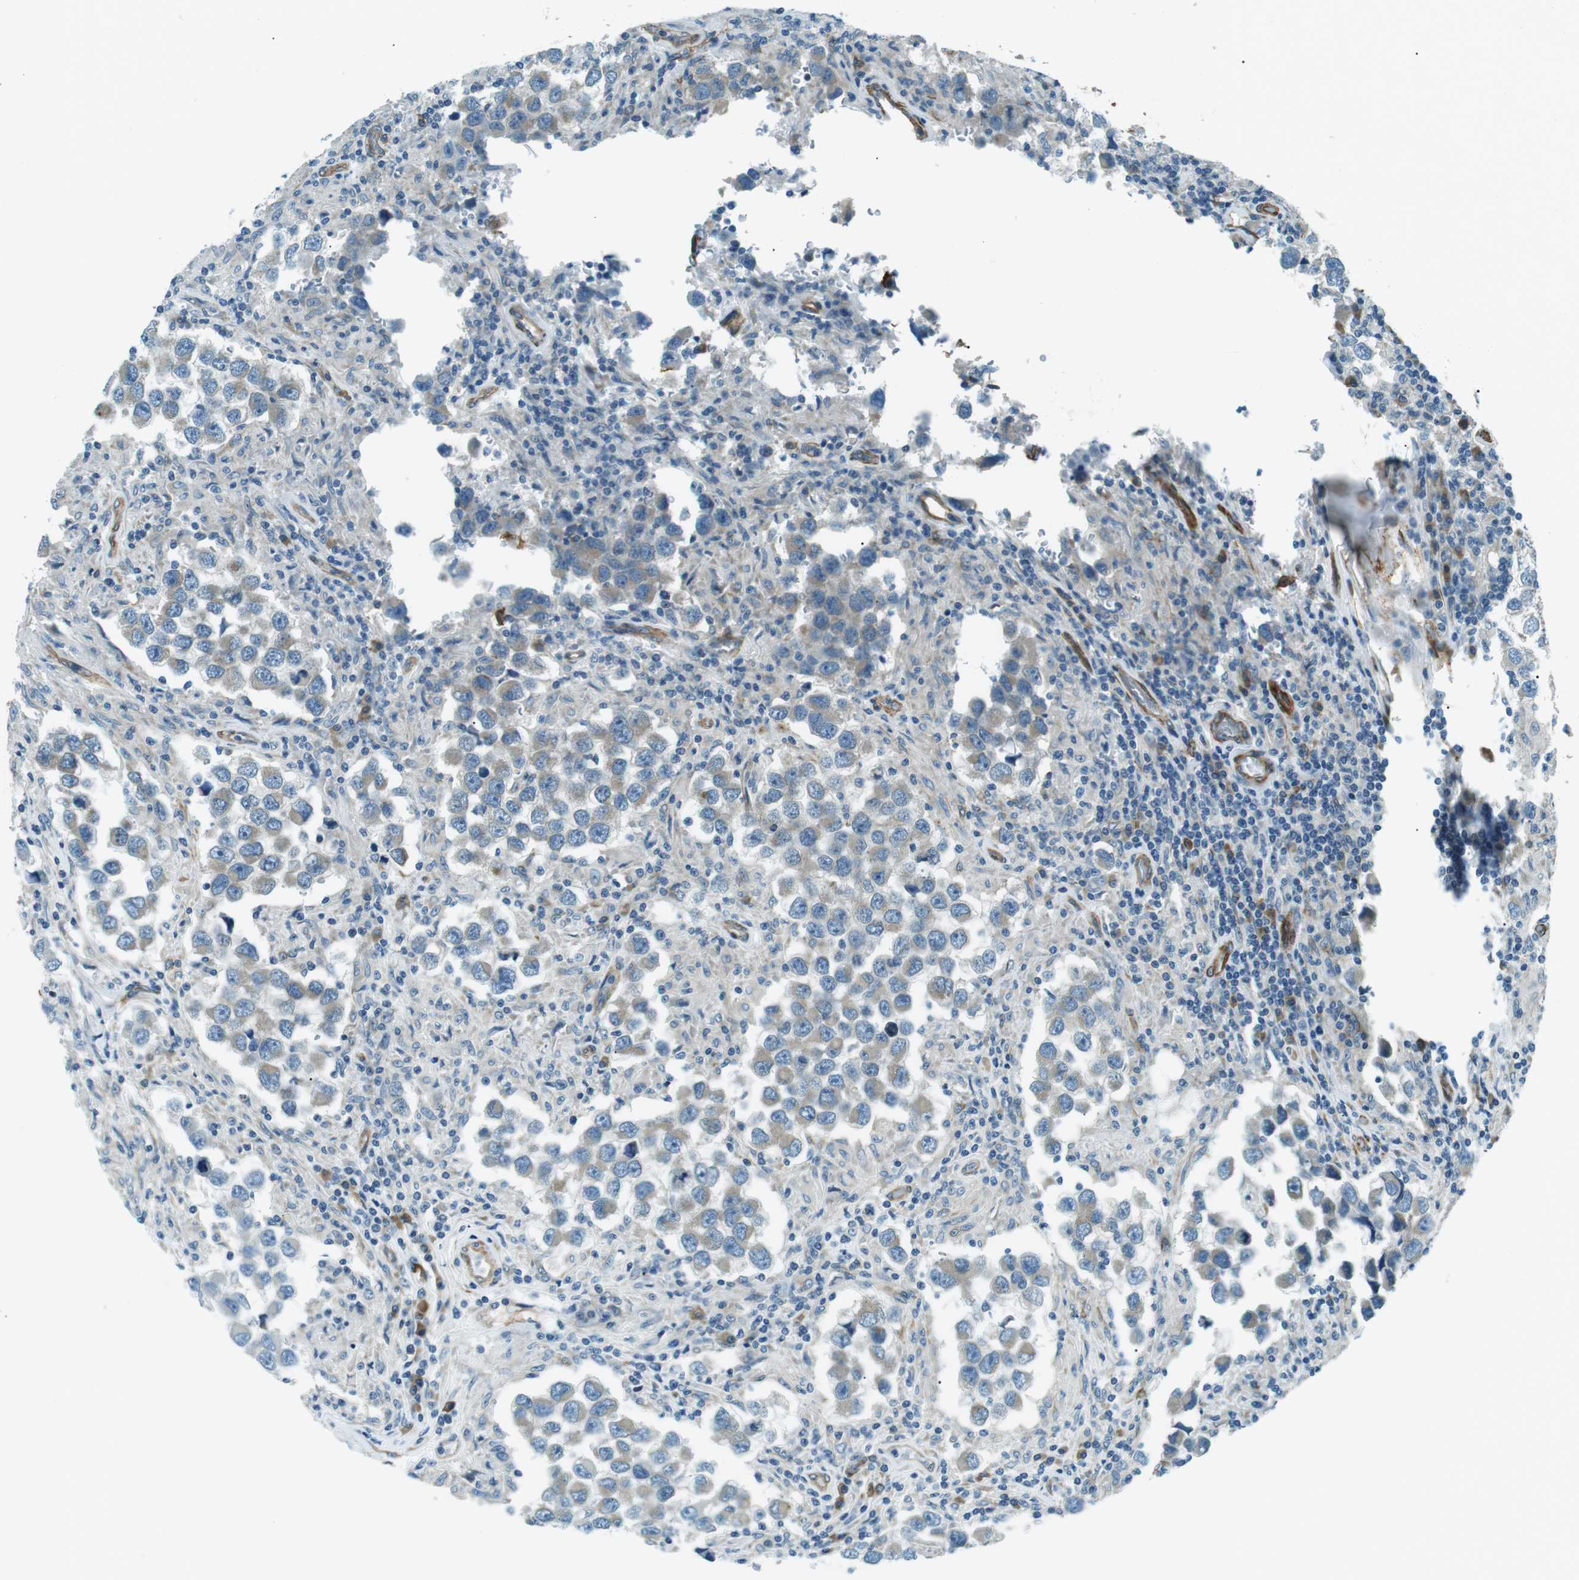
{"staining": {"intensity": "weak", "quantity": "25%-75%", "location": "cytoplasmic/membranous"}, "tissue": "testis cancer", "cell_type": "Tumor cells", "image_type": "cancer", "snomed": [{"axis": "morphology", "description": "Carcinoma, Embryonal, NOS"}, {"axis": "topography", "description": "Testis"}], "caption": "Immunohistochemistry (IHC) (DAB) staining of testis embryonal carcinoma displays weak cytoplasmic/membranous protein positivity in about 25%-75% of tumor cells.", "gene": "ODR4", "patient": {"sex": "male", "age": 21}}